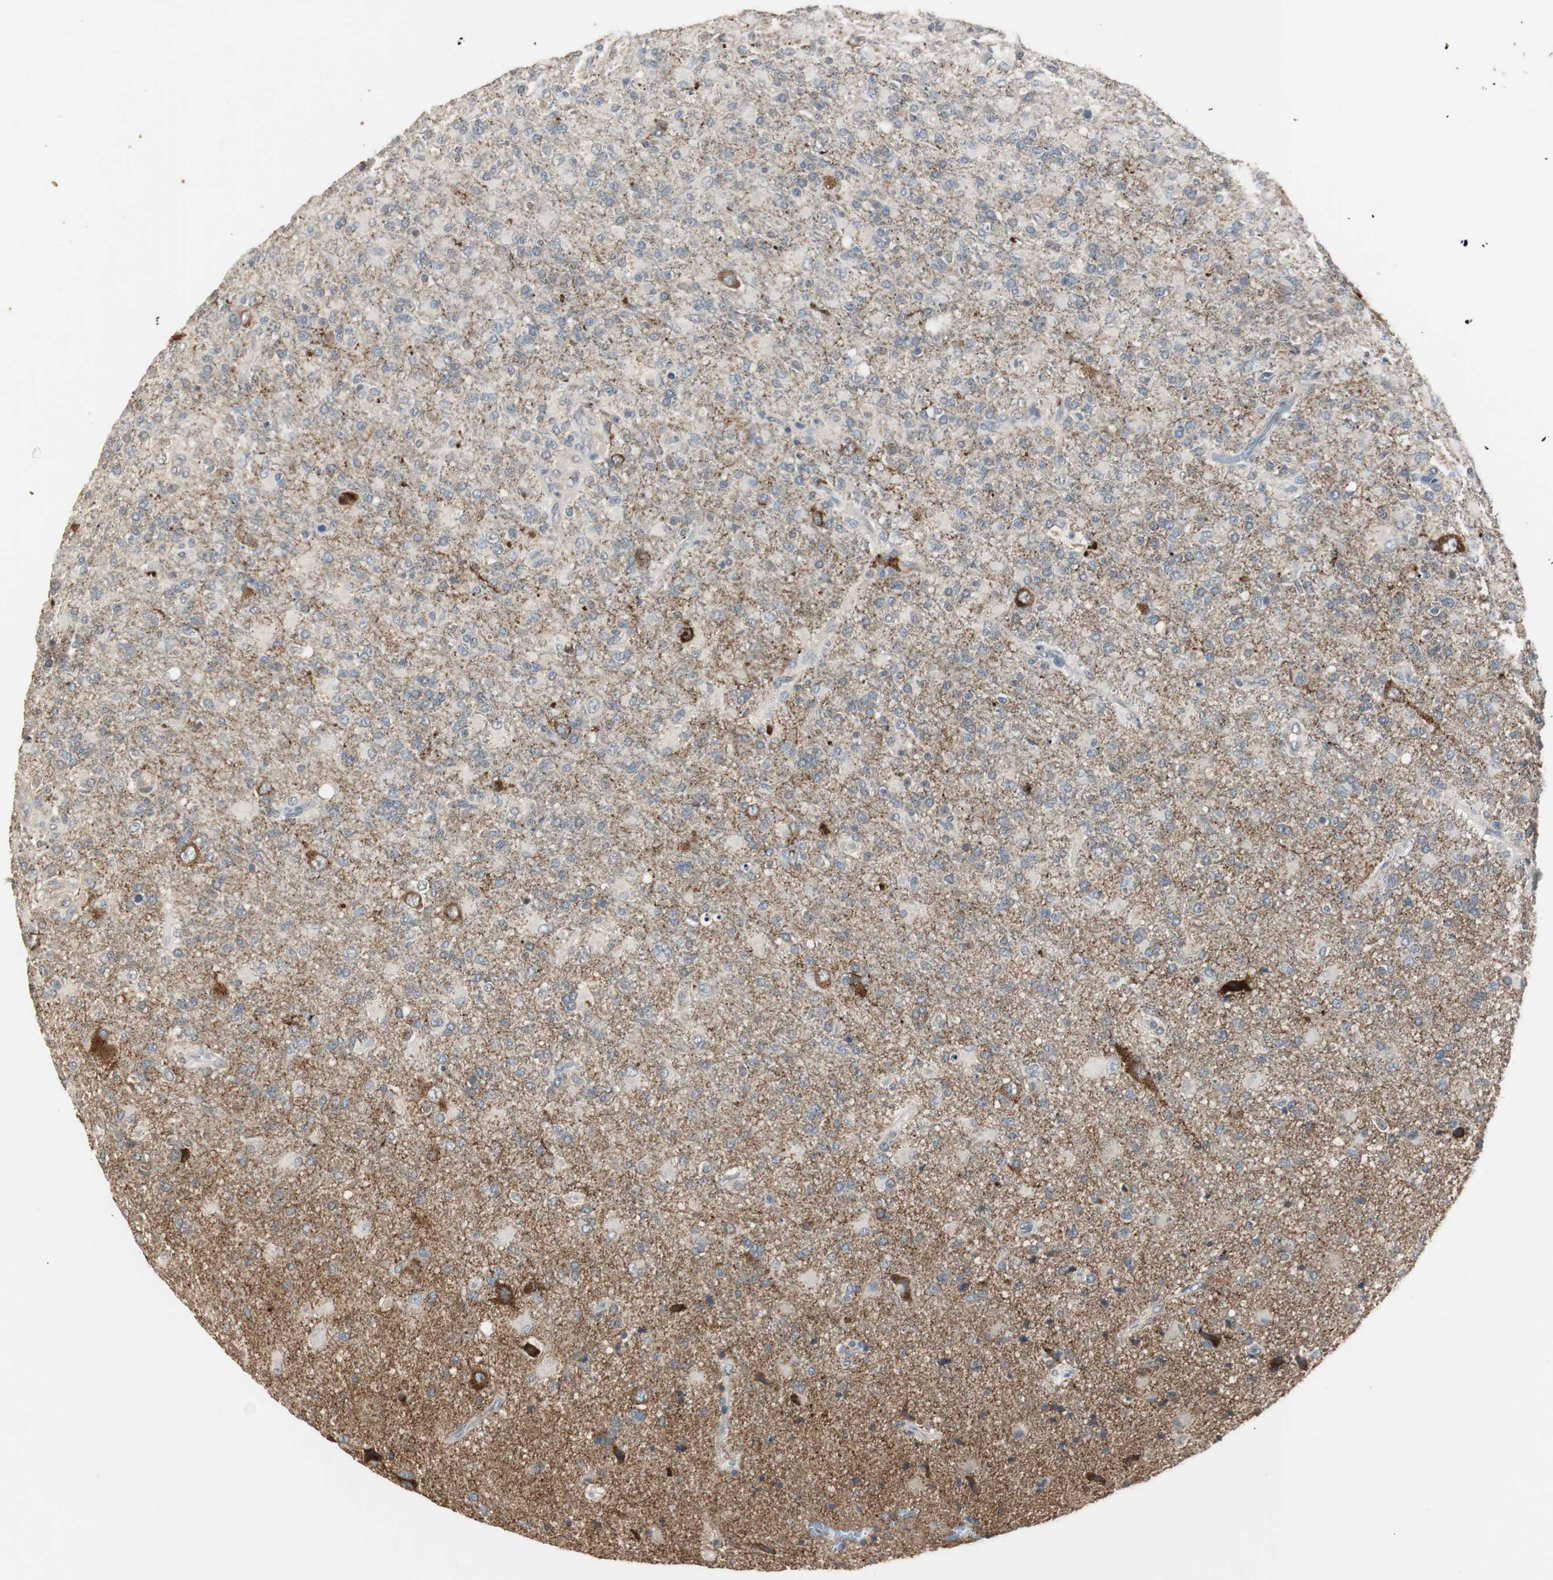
{"staining": {"intensity": "moderate", "quantity": "<25%", "location": "cytoplasmic/membranous"}, "tissue": "glioma", "cell_type": "Tumor cells", "image_type": "cancer", "snomed": [{"axis": "morphology", "description": "Glioma, malignant, High grade"}, {"axis": "topography", "description": "Brain"}], "caption": "A high-resolution image shows IHC staining of glioma, which exhibits moderate cytoplasmic/membranous expression in approximately <25% of tumor cells. (DAB (3,3'-diaminobenzidine) = brown stain, brightfield microscopy at high magnification).", "gene": "PTPRN2", "patient": {"sex": "male", "age": 71}}